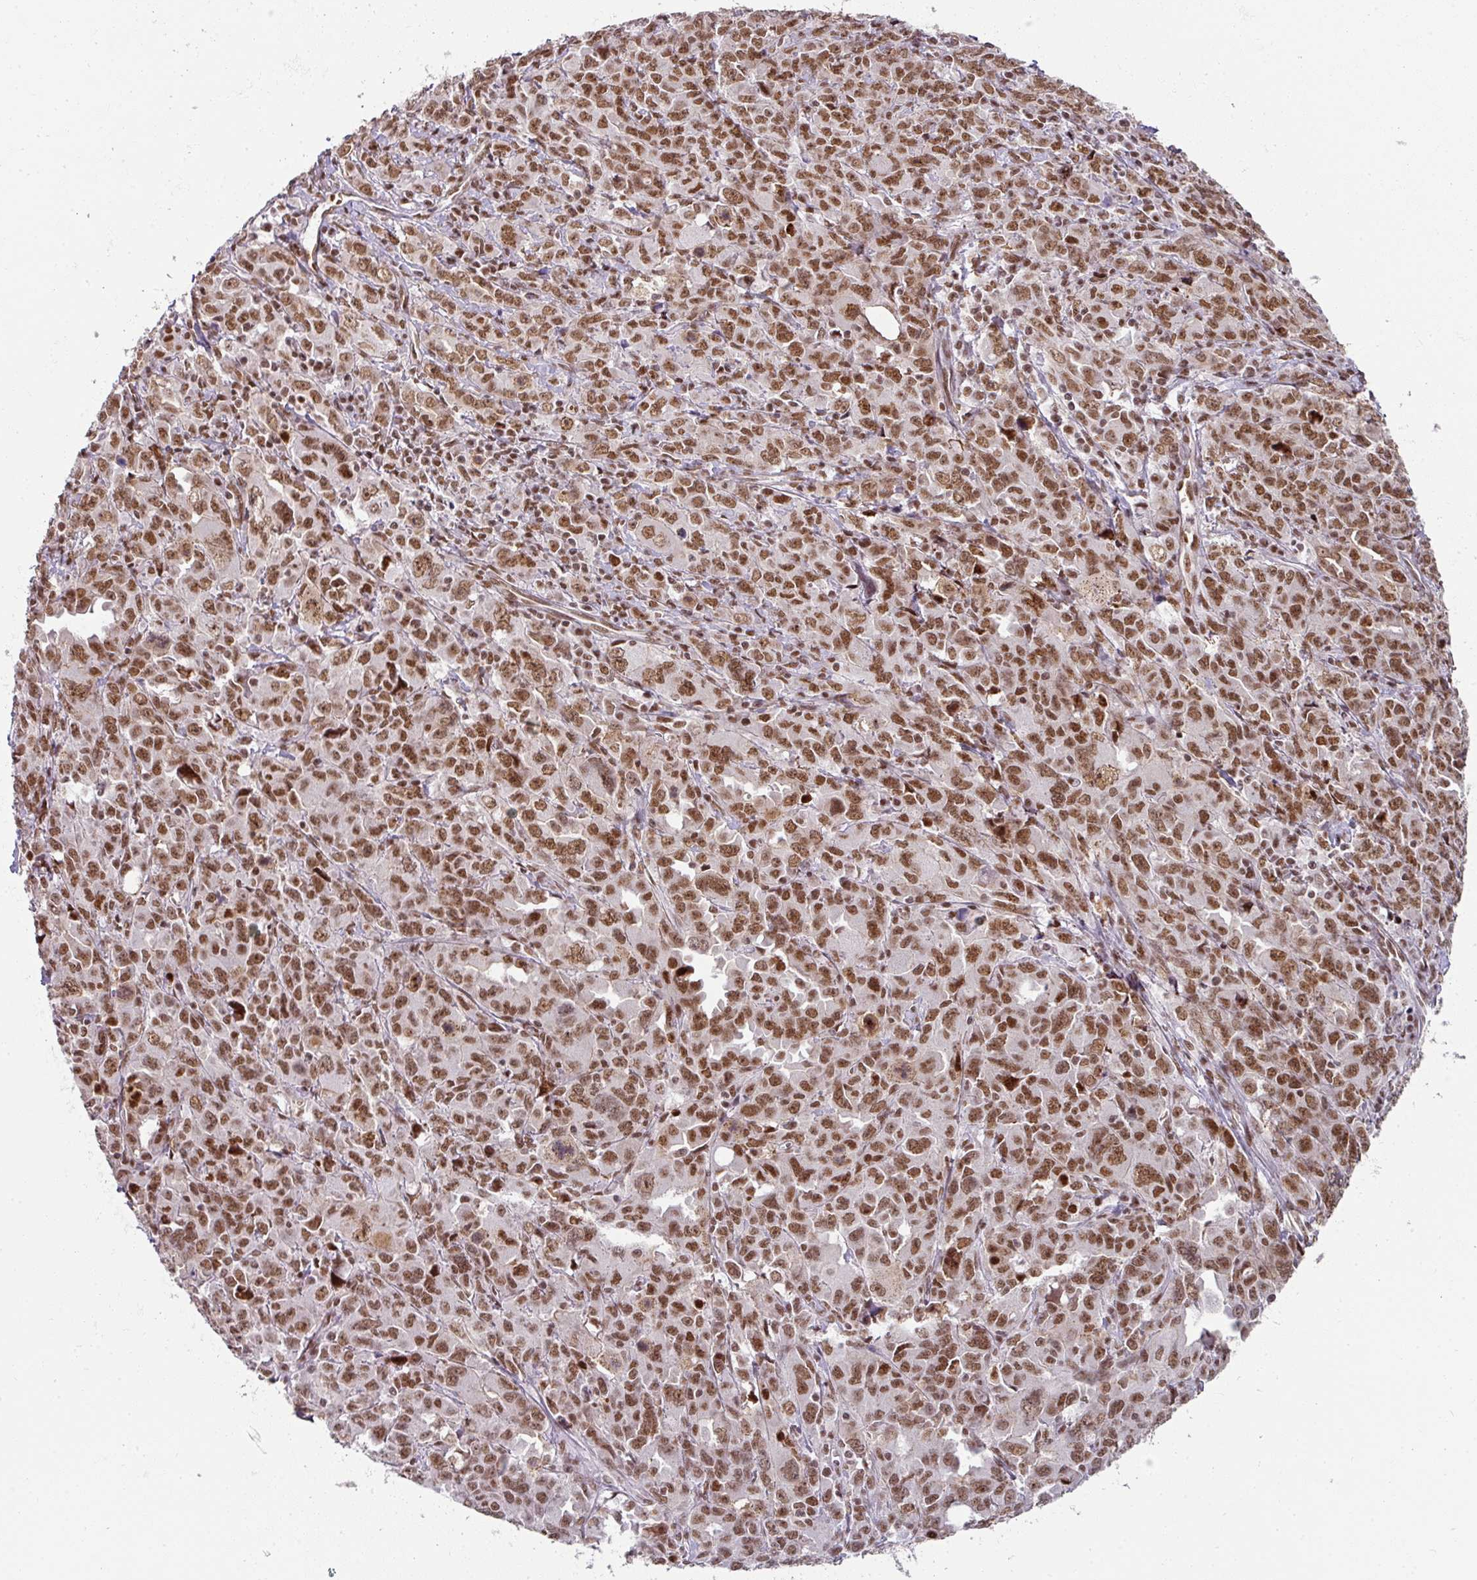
{"staining": {"intensity": "moderate", "quantity": ">75%", "location": "nuclear"}, "tissue": "ovarian cancer", "cell_type": "Tumor cells", "image_type": "cancer", "snomed": [{"axis": "morphology", "description": "Adenocarcinoma, NOS"}, {"axis": "morphology", "description": "Carcinoma, endometroid"}, {"axis": "topography", "description": "Ovary"}], "caption": "Immunohistochemical staining of adenocarcinoma (ovarian) displays medium levels of moderate nuclear expression in approximately >75% of tumor cells.", "gene": "NCOA5", "patient": {"sex": "female", "age": 72}}